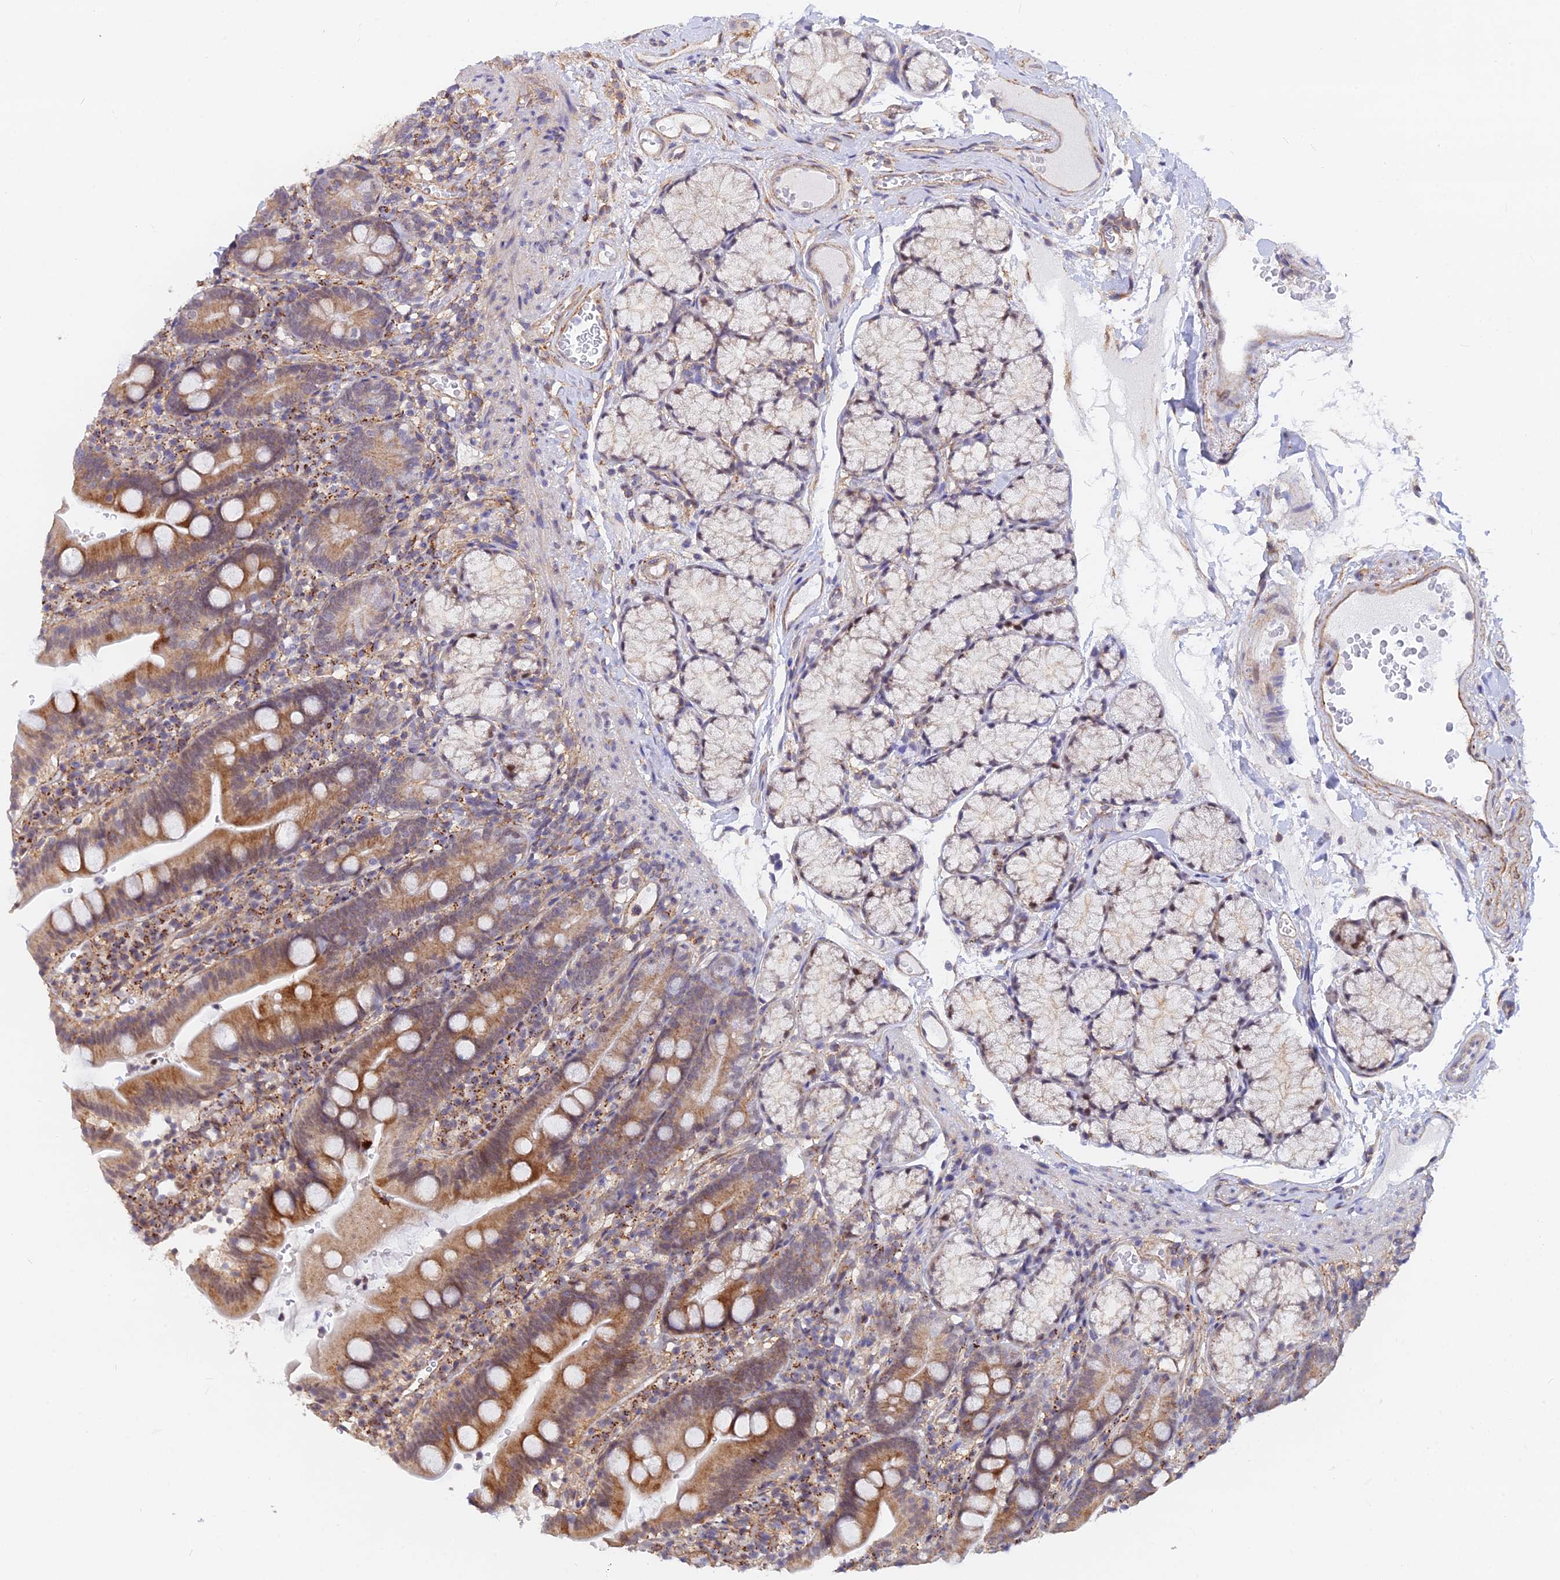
{"staining": {"intensity": "strong", "quantity": "25%-75%", "location": "cytoplasmic/membranous,nuclear"}, "tissue": "duodenum", "cell_type": "Glandular cells", "image_type": "normal", "snomed": [{"axis": "morphology", "description": "Normal tissue, NOS"}, {"axis": "topography", "description": "Duodenum"}], "caption": "Strong cytoplasmic/membranous,nuclear protein expression is seen in approximately 25%-75% of glandular cells in duodenum. Nuclei are stained in blue.", "gene": "VSTM2L", "patient": {"sex": "female", "age": 67}}